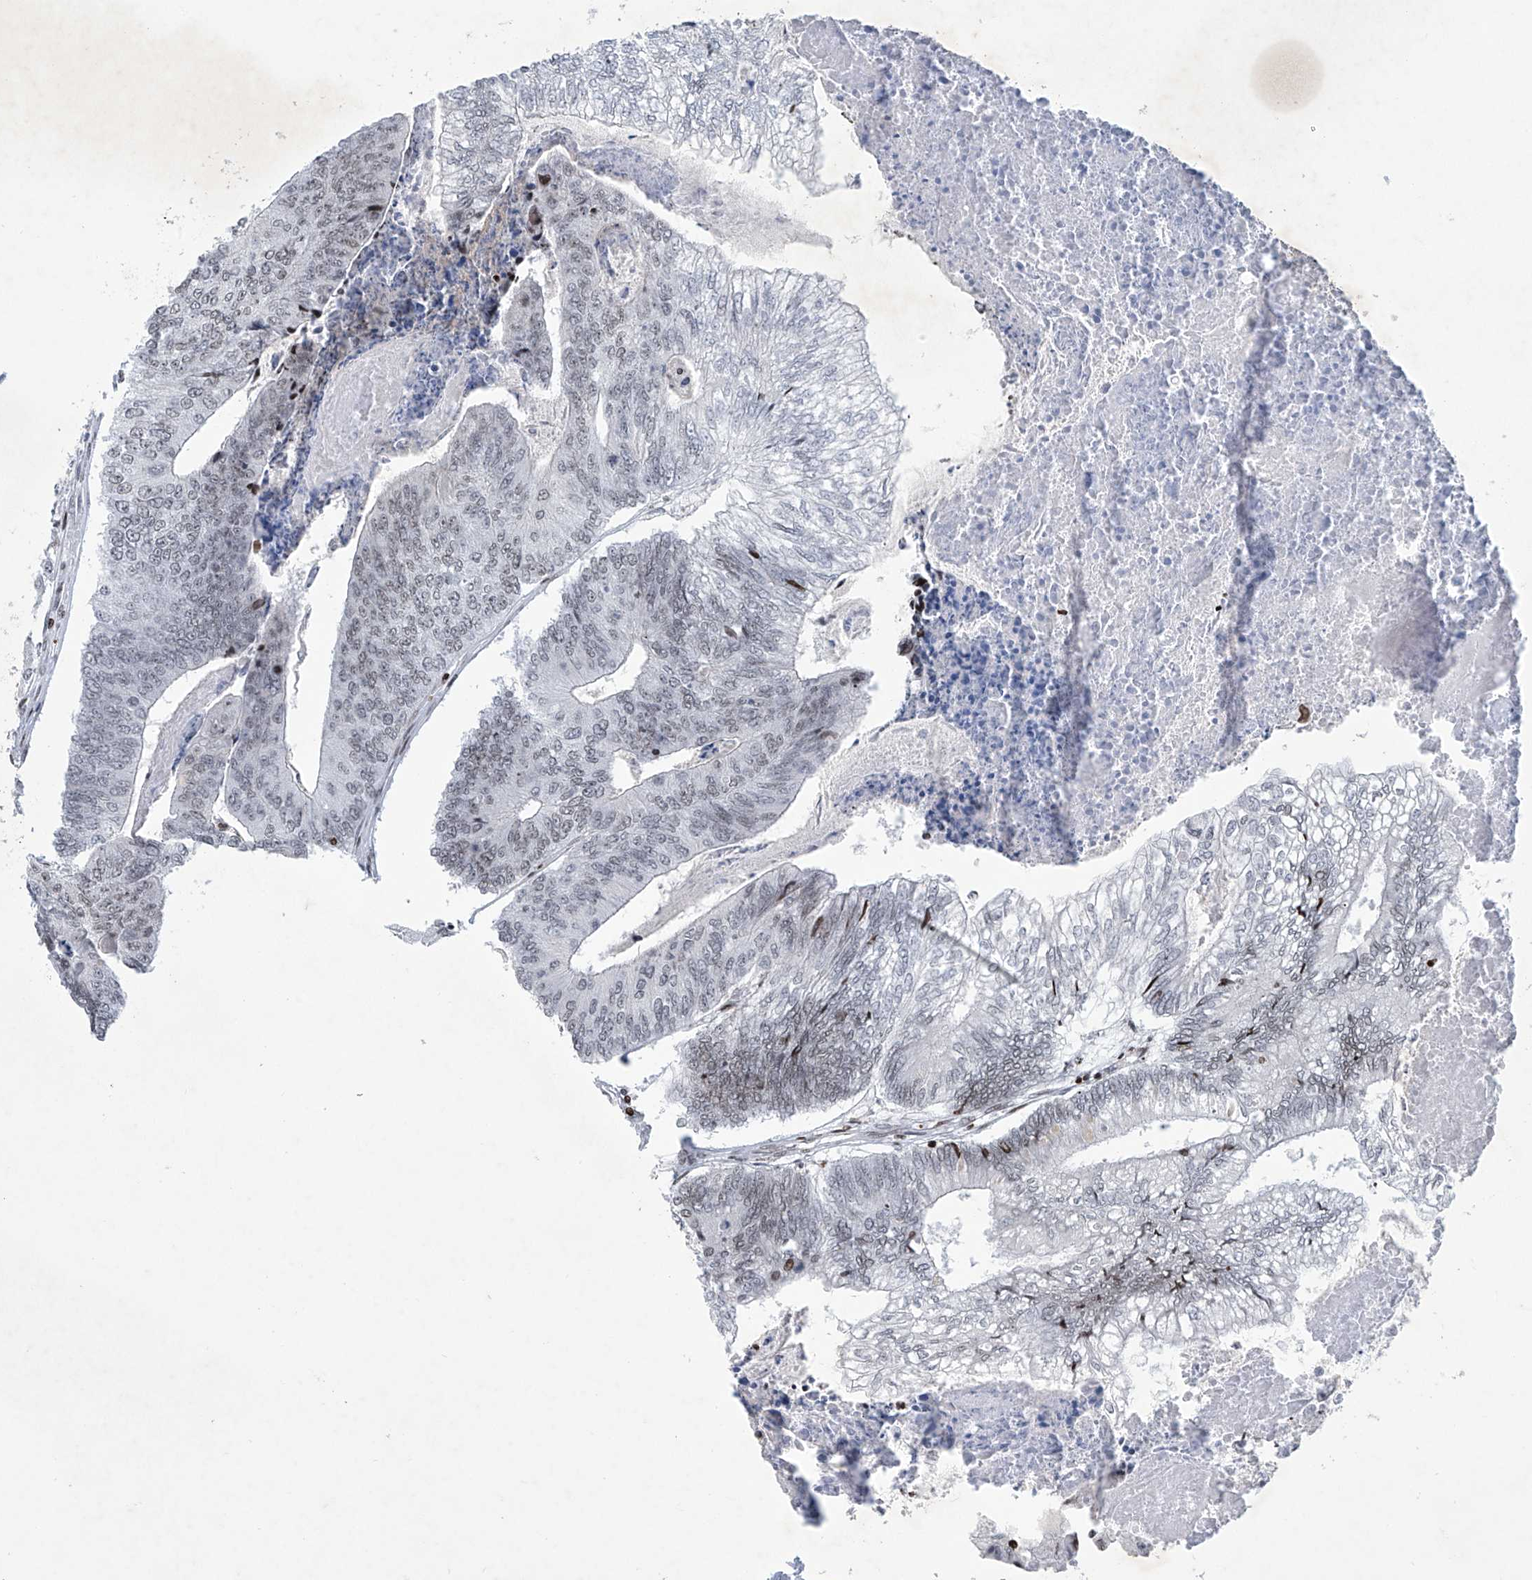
{"staining": {"intensity": "weak", "quantity": ">75%", "location": "nuclear"}, "tissue": "colorectal cancer", "cell_type": "Tumor cells", "image_type": "cancer", "snomed": [{"axis": "morphology", "description": "Adenocarcinoma, NOS"}, {"axis": "topography", "description": "Colon"}], "caption": "High-power microscopy captured an immunohistochemistry histopathology image of adenocarcinoma (colorectal), revealing weak nuclear staining in about >75% of tumor cells. (IHC, brightfield microscopy, high magnification).", "gene": "RFX7", "patient": {"sex": "female", "age": 67}}